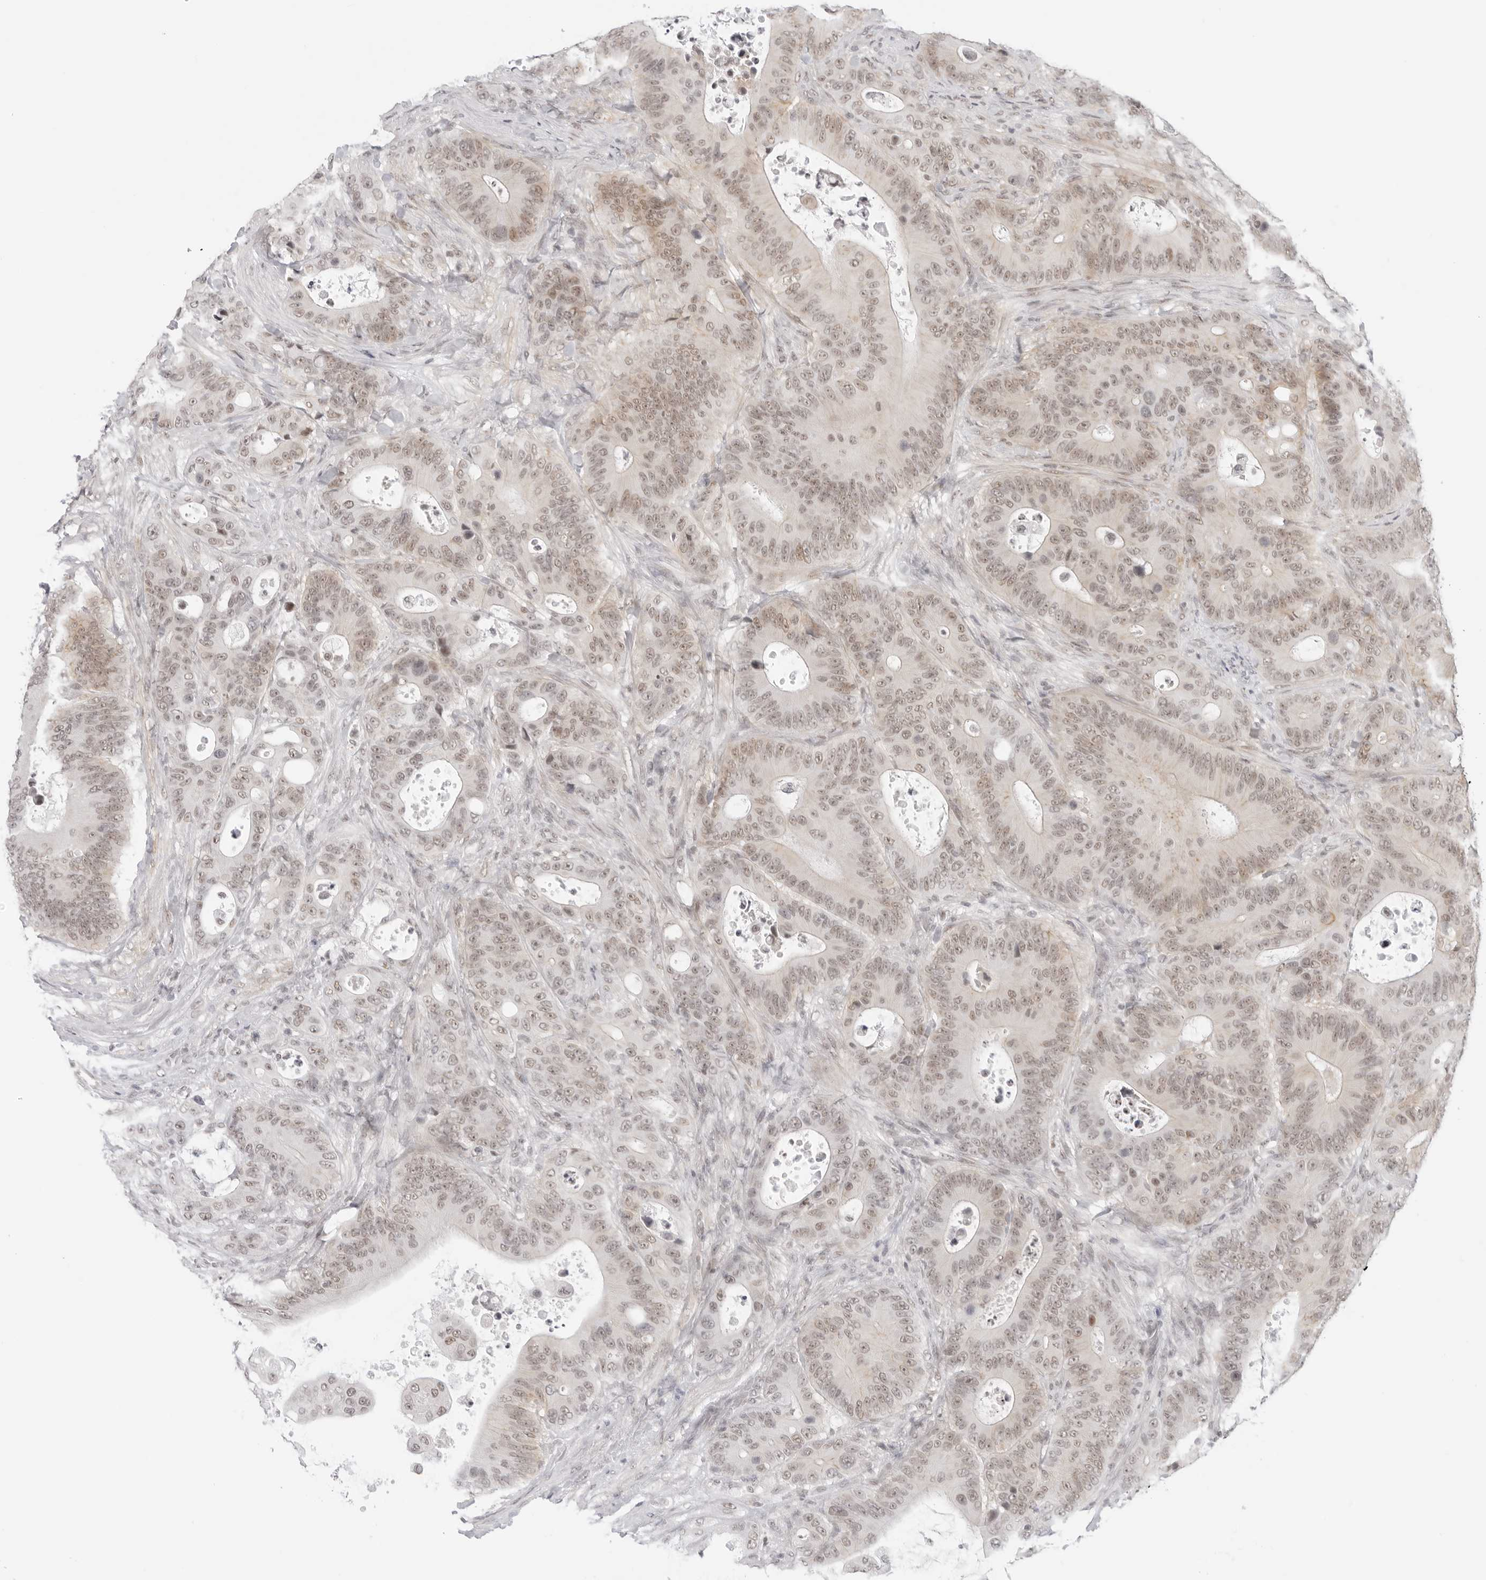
{"staining": {"intensity": "weak", "quantity": ">75%", "location": "cytoplasmic/membranous,nuclear"}, "tissue": "colorectal cancer", "cell_type": "Tumor cells", "image_type": "cancer", "snomed": [{"axis": "morphology", "description": "Adenocarcinoma, NOS"}, {"axis": "topography", "description": "Colon"}], "caption": "Colorectal adenocarcinoma tissue exhibits weak cytoplasmic/membranous and nuclear staining in about >75% of tumor cells Using DAB (brown) and hematoxylin (blue) stains, captured at high magnification using brightfield microscopy.", "gene": "TCIM", "patient": {"sex": "male", "age": 83}}